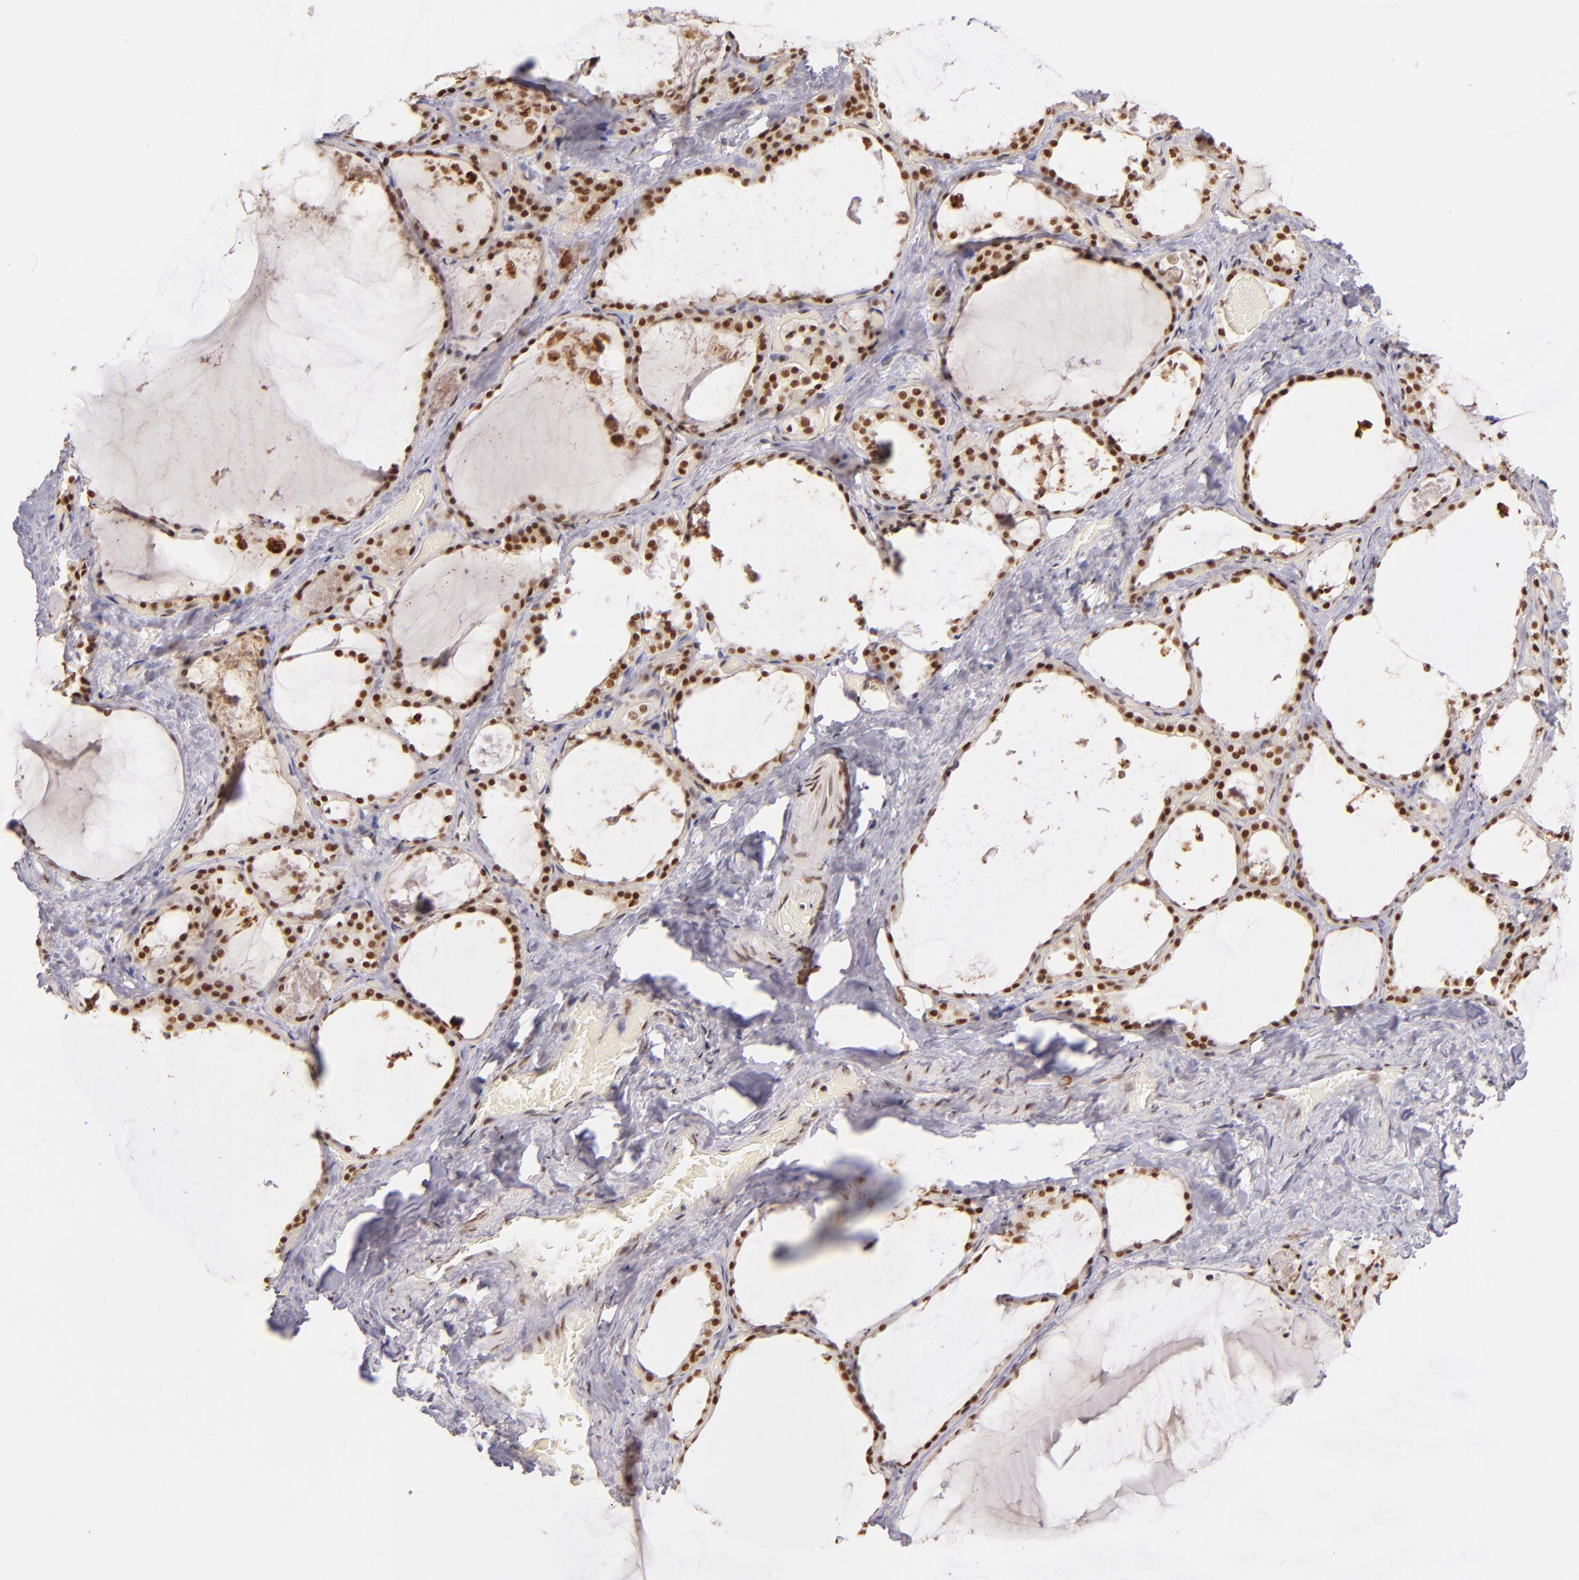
{"staining": {"intensity": "moderate", "quantity": ">75%", "location": "nuclear"}, "tissue": "thyroid gland", "cell_type": "Glandular cells", "image_type": "normal", "snomed": [{"axis": "morphology", "description": "Normal tissue, NOS"}, {"axis": "topography", "description": "Thyroid gland"}], "caption": "Thyroid gland stained with immunohistochemistry demonstrates moderate nuclear staining in approximately >75% of glandular cells. The staining was performed using DAB (3,3'-diaminobenzidine) to visualize the protein expression in brown, while the nuclei were stained in blue with hematoxylin (Magnification: 20x).", "gene": "ZNF148", "patient": {"sex": "male", "age": 61}}